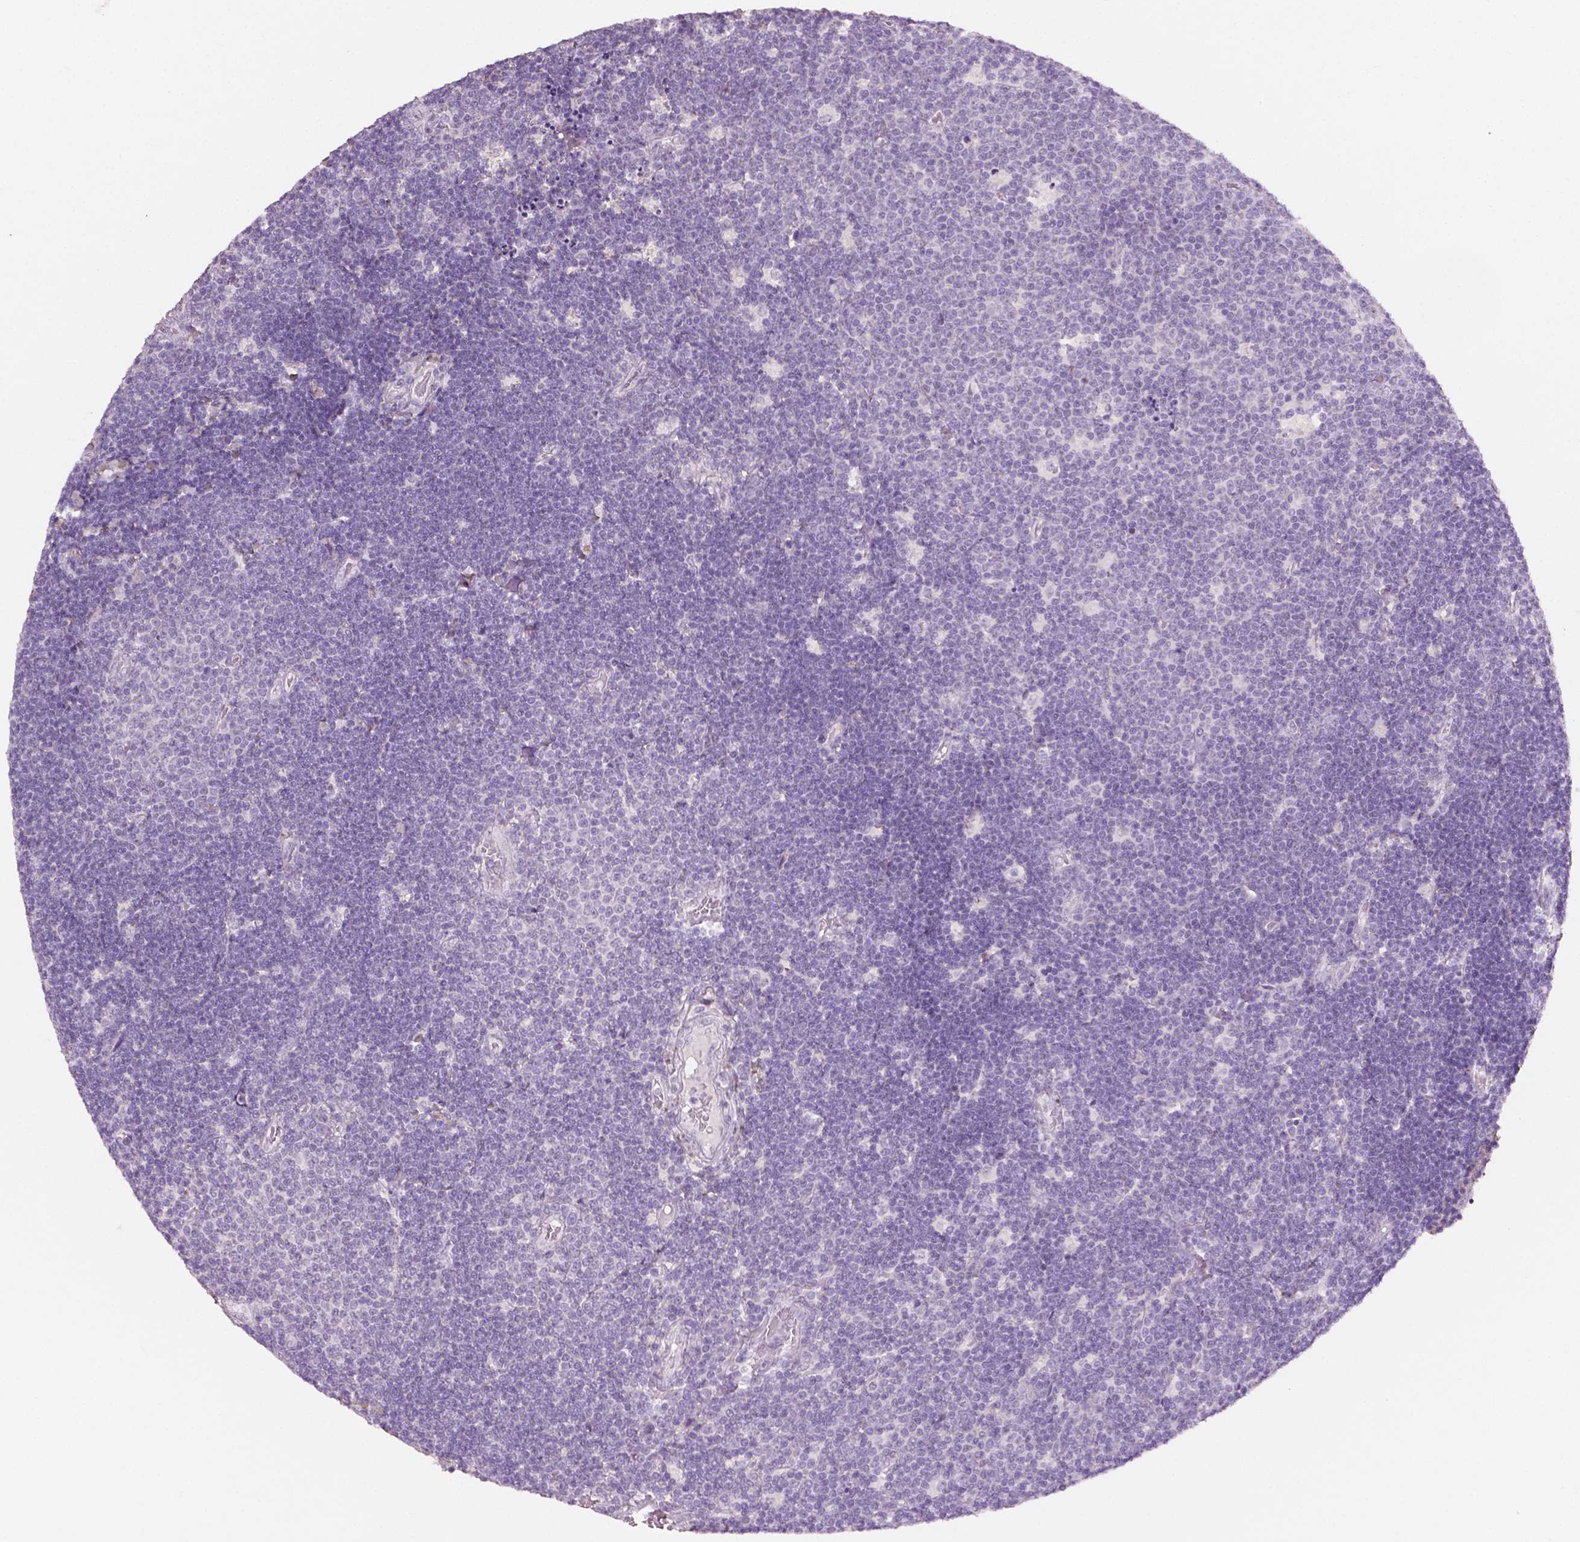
{"staining": {"intensity": "negative", "quantity": "none", "location": "none"}, "tissue": "lymphoma", "cell_type": "Tumor cells", "image_type": "cancer", "snomed": [{"axis": "morphology", "description": "Malignant lymphoma, non-Hodgkin's type, Low grade"}, {"axis": "topography", "description": "Brain"}], "caption": "A micrograph of lymphoma stained for a protein demonstrates no brown staining in tumor cells.", "gene": "DLG2", "patient": {"sex": "female", "age": 66}}